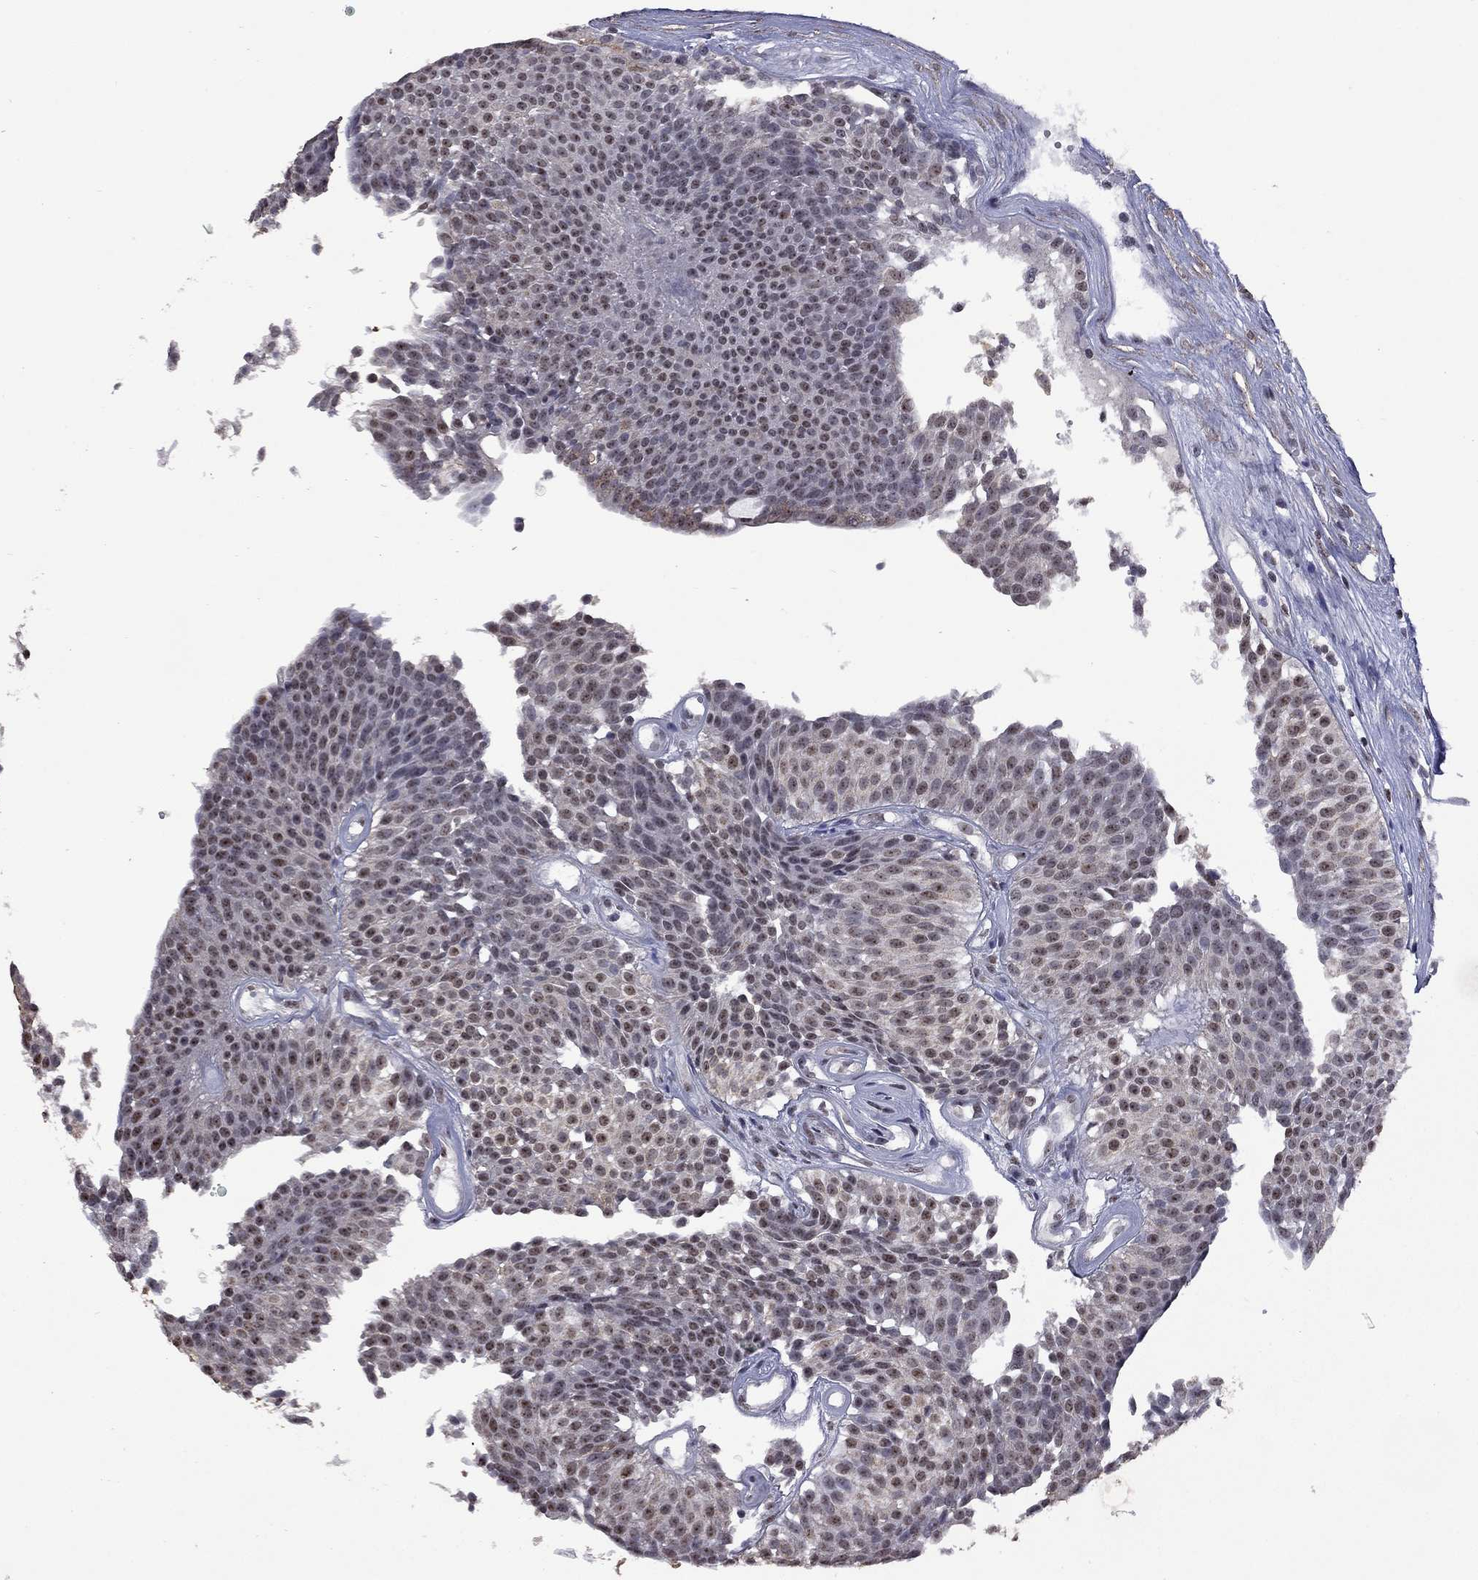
{"staining": {"intensity": "weak", "quantity": "25%-75%", "location": "nuclear"}, "tissue": "urothelial cancer", "cell_type": "Tumor cells", "image_type": "cancer", "snomed": [{"axis": "morphology", "description": "Urothelial carcinoma, Low grade"}, {"axis": "topography", "description": "Urinary bladder"}], "caption": "The immunohistochemical stain labels weak nuclear expression in tumor cells of urothelial cancer tissue.", "gene": "SPOUT1", "patient": {"sex": "male", "age": 63}}